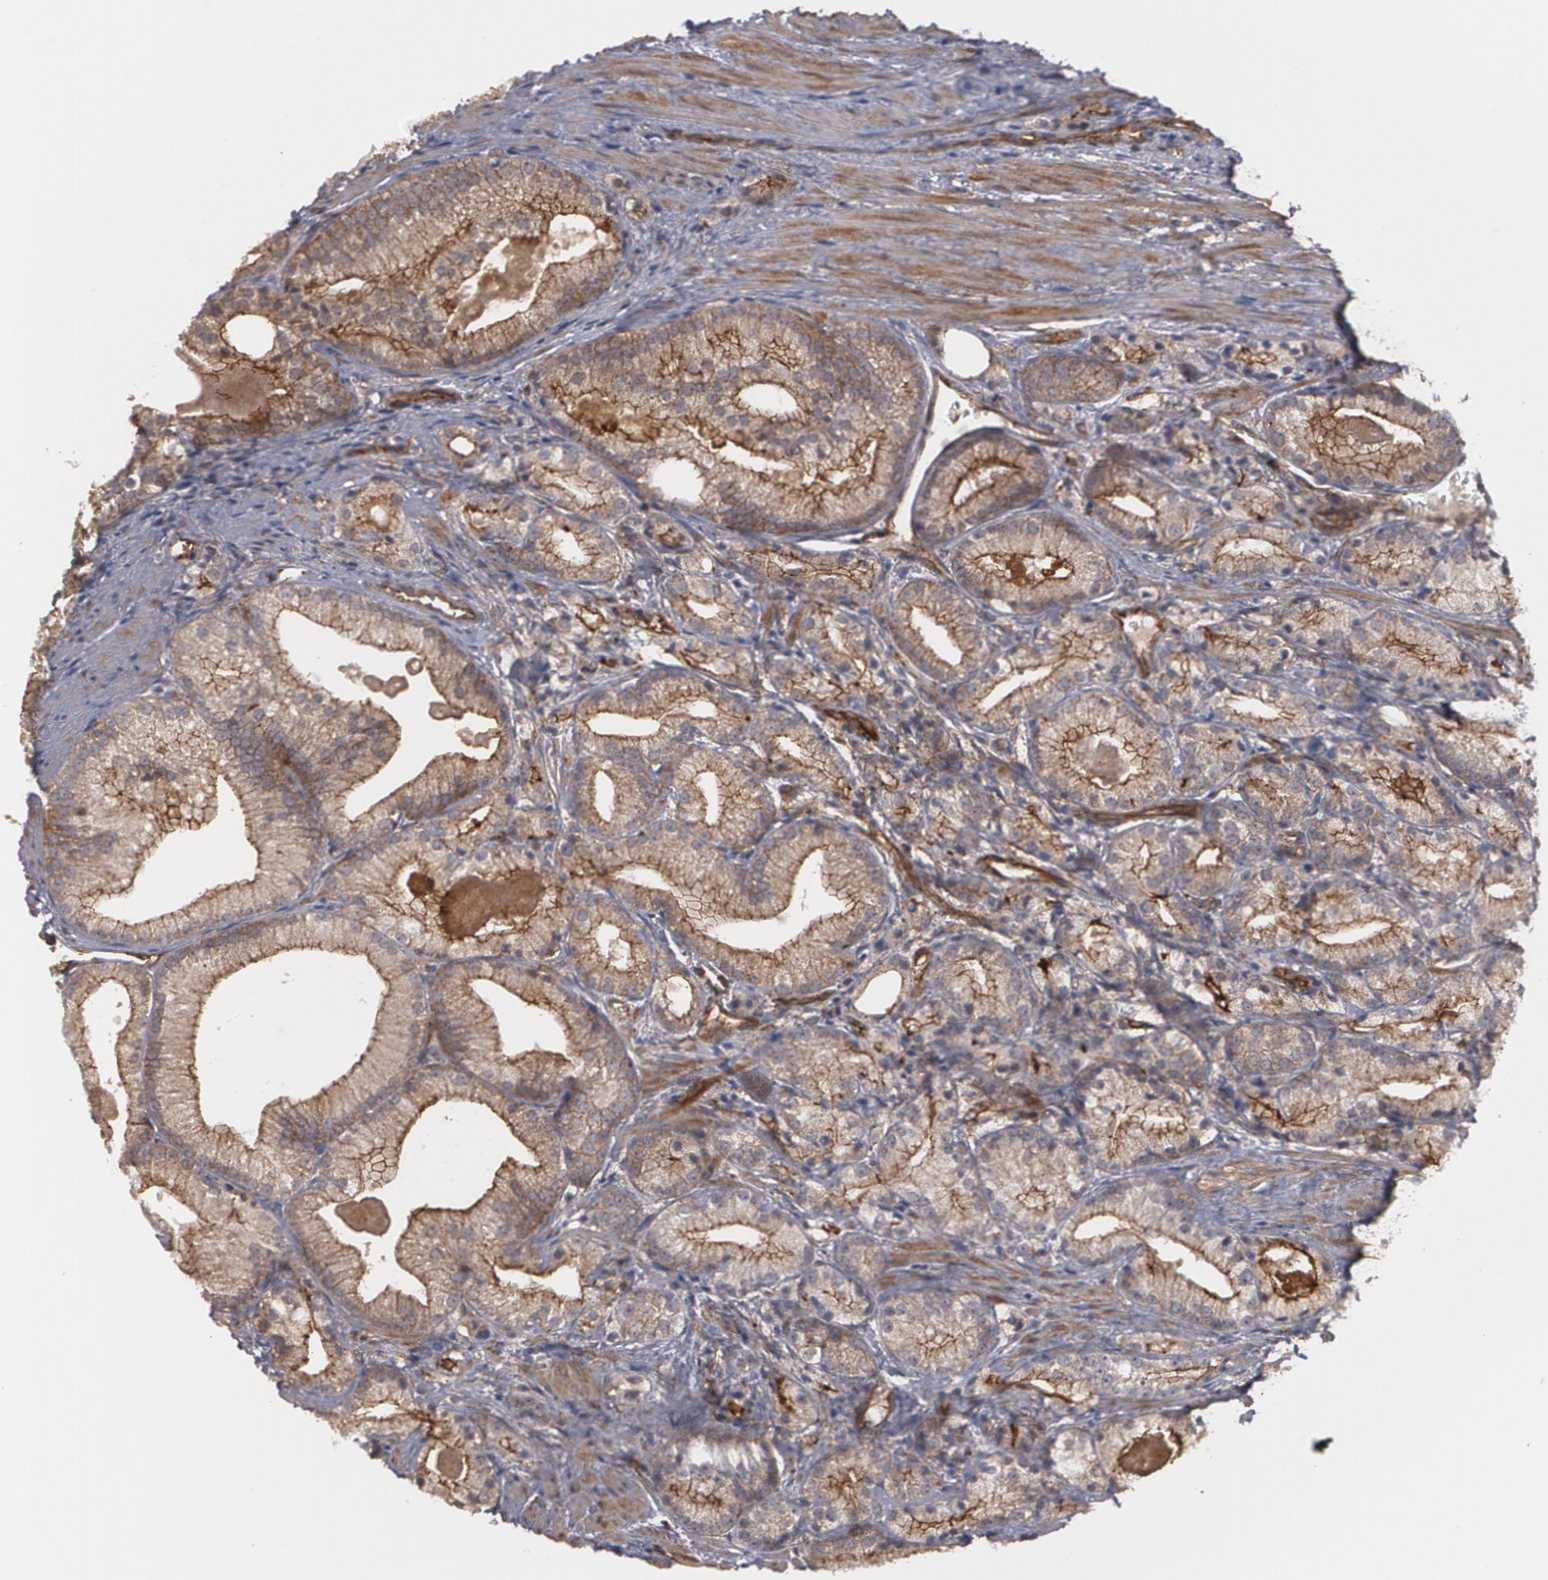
{"staining": {"intensity": "moderate", "quantity": ">75%", "location": "cytoplasmic/membranous"}, "tissue": "prostate cancer", "cell_type": "Tumor cells", "image_type": "cancer", "snomed": [{"axis": "morphology", "description": "Adenocarcinoma, Low grade"}, {"axis": "topography", "description": "Prostate"}], "caption": "Human prostate cancer (adenocarcinoma (low-grade)) stained with a protein marker demonstrates moderate staining in tumor cells.", "gene": "TJP1", "patient": {"sex": "male", "age": 69}}